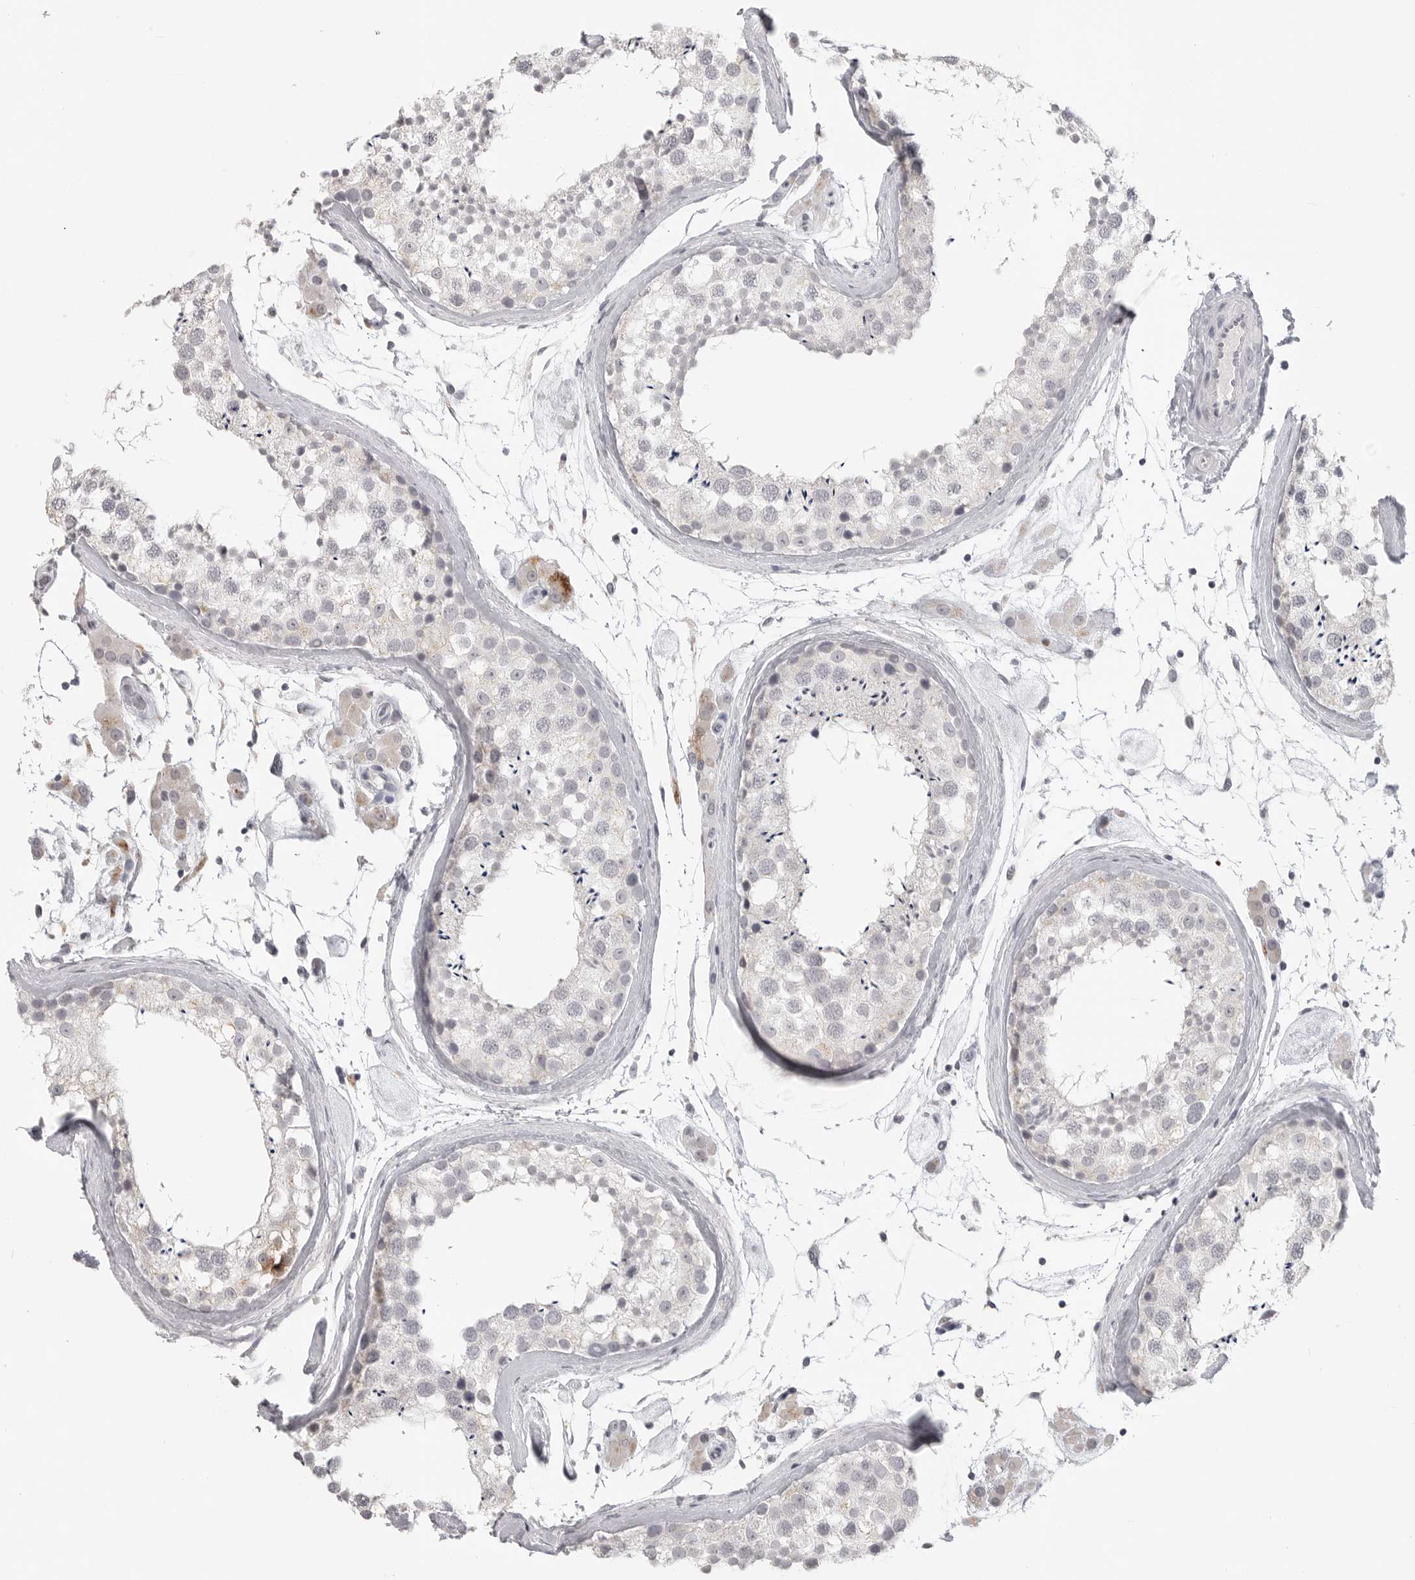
{"staining": {"intensity": "weak", "quantity": "<25%", "location": "cytoplasmic/membranous"}, "tissue": "testis", "cell_type": "Cells in seminiferous ducts", "image_type": "normal", "snomed": [{"axis": "morphology", "description": "Normal tissue, NOS"}, {"axis": "topography", "description": "Testis"}], "caption": "This is a micrograph of IHC staining of normal testis, which shows no staining in cells in seminiferous ducts.", "gene": "PRSS1", "patient": {"sex": "male", "age": 46}}